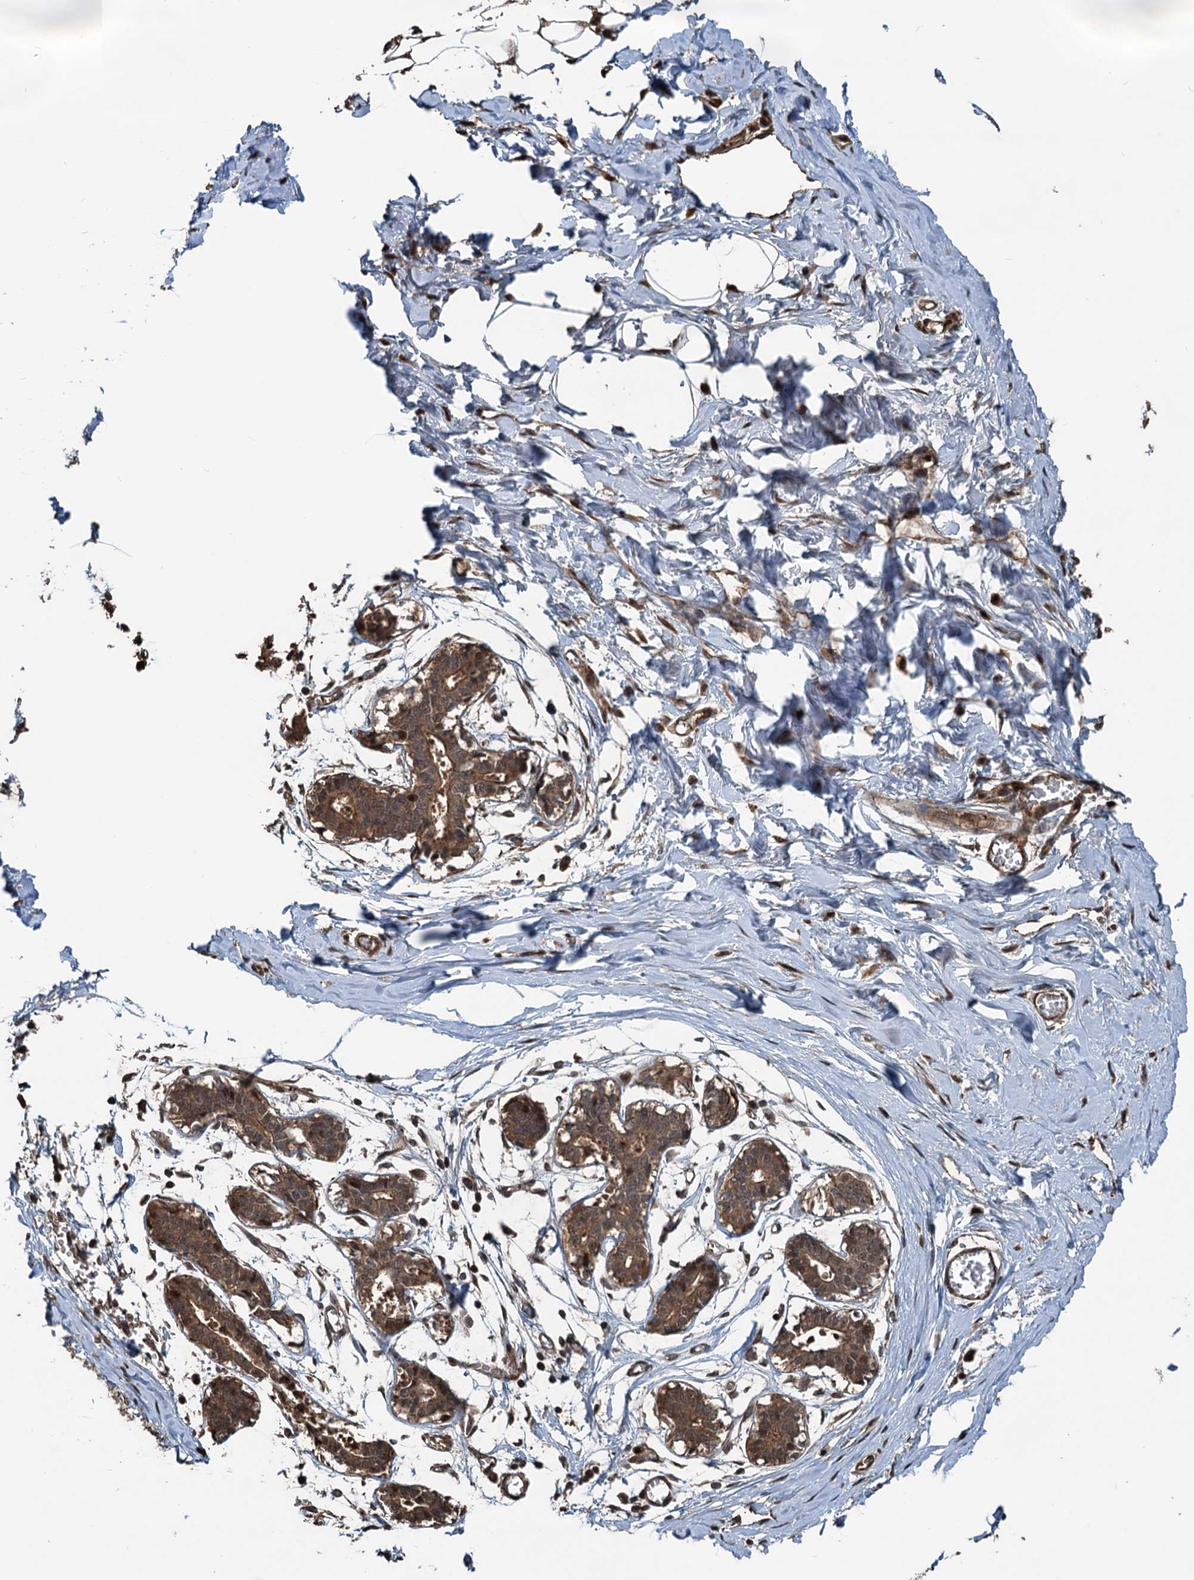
{"staining": {"intensity": "negative", "quantity": "none", "location": "none"}, "tissue": "breast", "cell_type": "Adipocytes", "image_type": "normal", "snomed": [{"axis": "morphology", "description": "Normal tissue, NOS"}, {"axis": "topography", "description": "Breast"}], "caption": "Human breast stained for a protein using immunohistochemistry (IHC) exhibits no expression in adipocytes.", "gene": "TEDC1", "patient": {"sex": "female", "age": 27}}